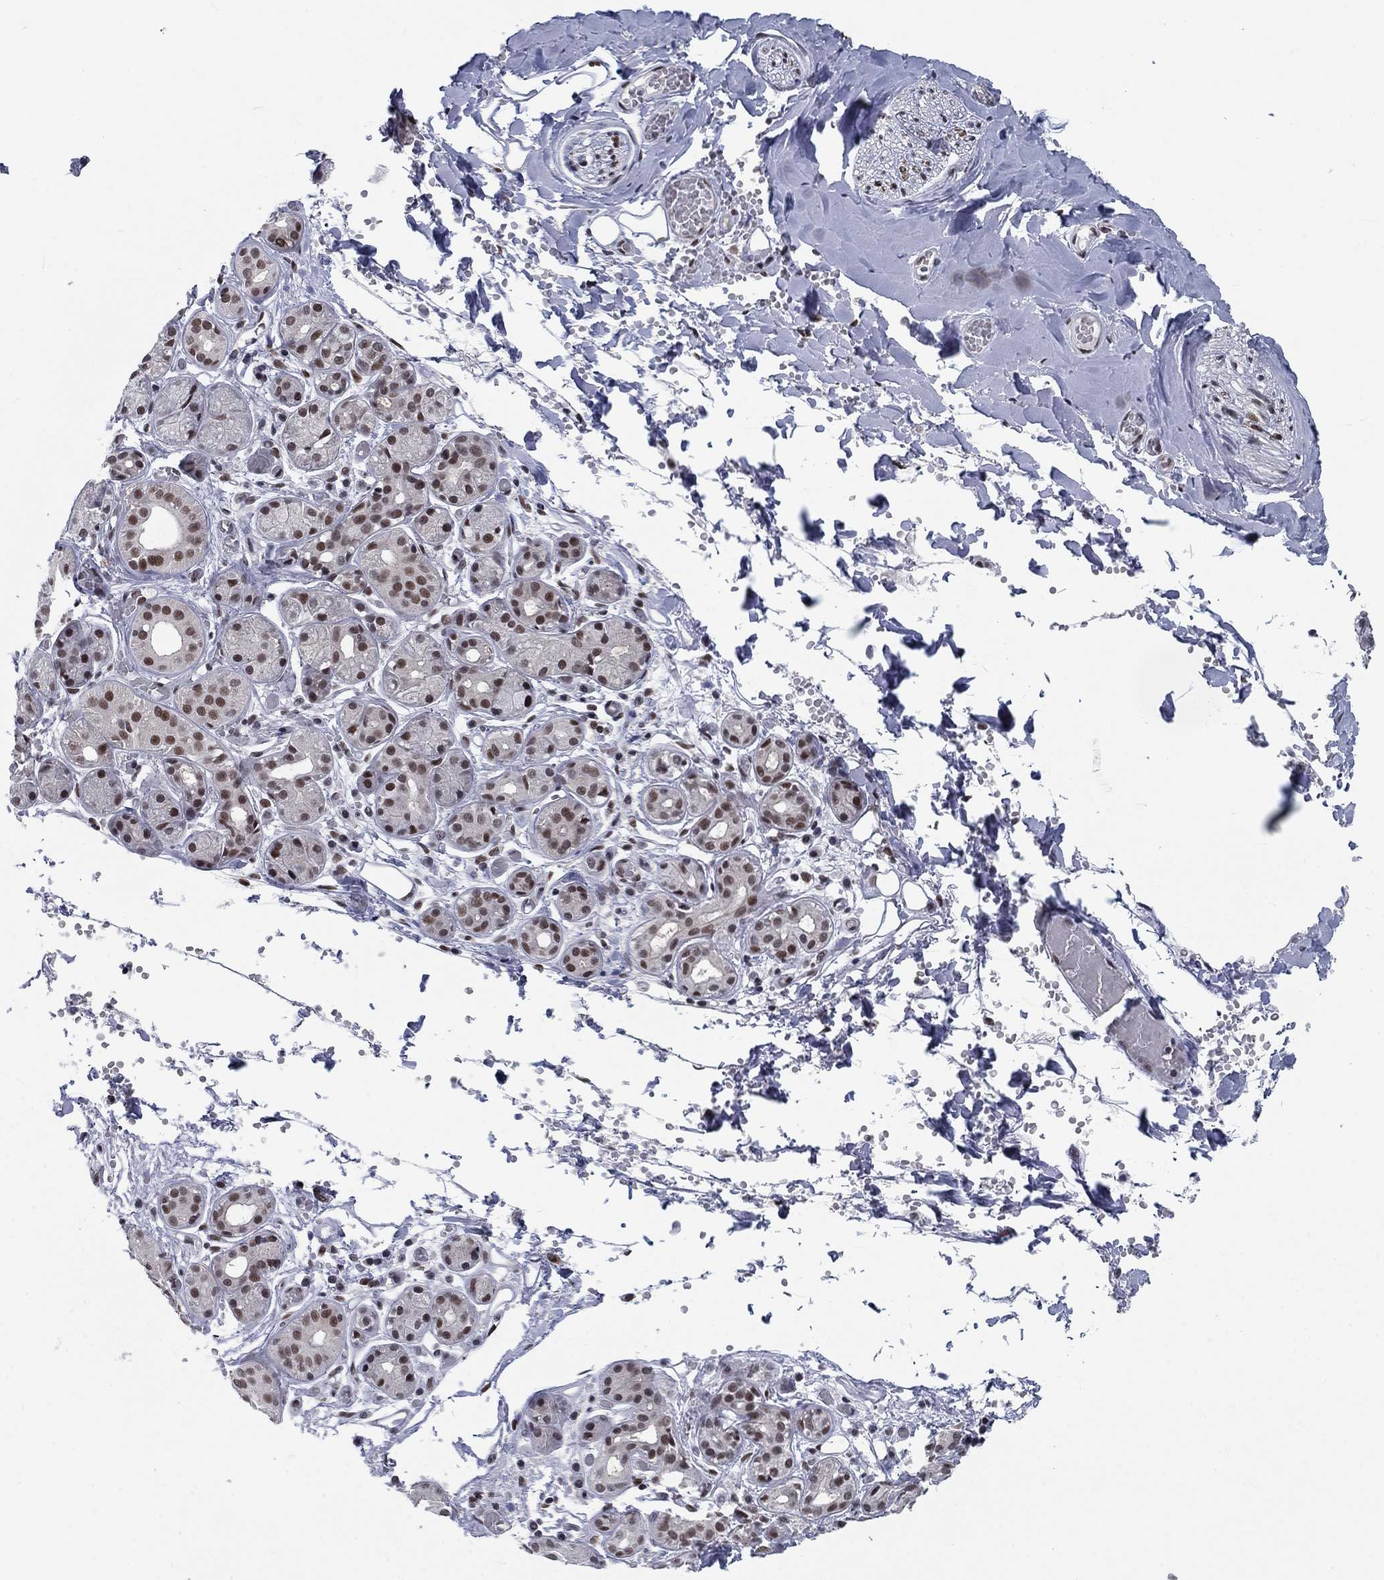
{"staining": {"intensity": "moderate", "quantity": "25%-75%", "location": "nuclear"}, "tissue": "salivary gland", "cell_type": "Glandular cells", "image_type": "normal", "snomed": [{"axis": "morphology", "description": "Normal tissue, NOS"}, {"axis": "topography", "description": "Salivary gland"}, {"axis": "topography", "description": "Peripheral nerve tissue"}], "caption": "The histopathology image exhibits staining of unremarkable salivary gland, revealing moderate nuclear protein staining (brown color) within glandular cells. Nuclei are stained in blue.", "gene": "FYTTD1", "patient": {"sex": "male", "age": 71}}